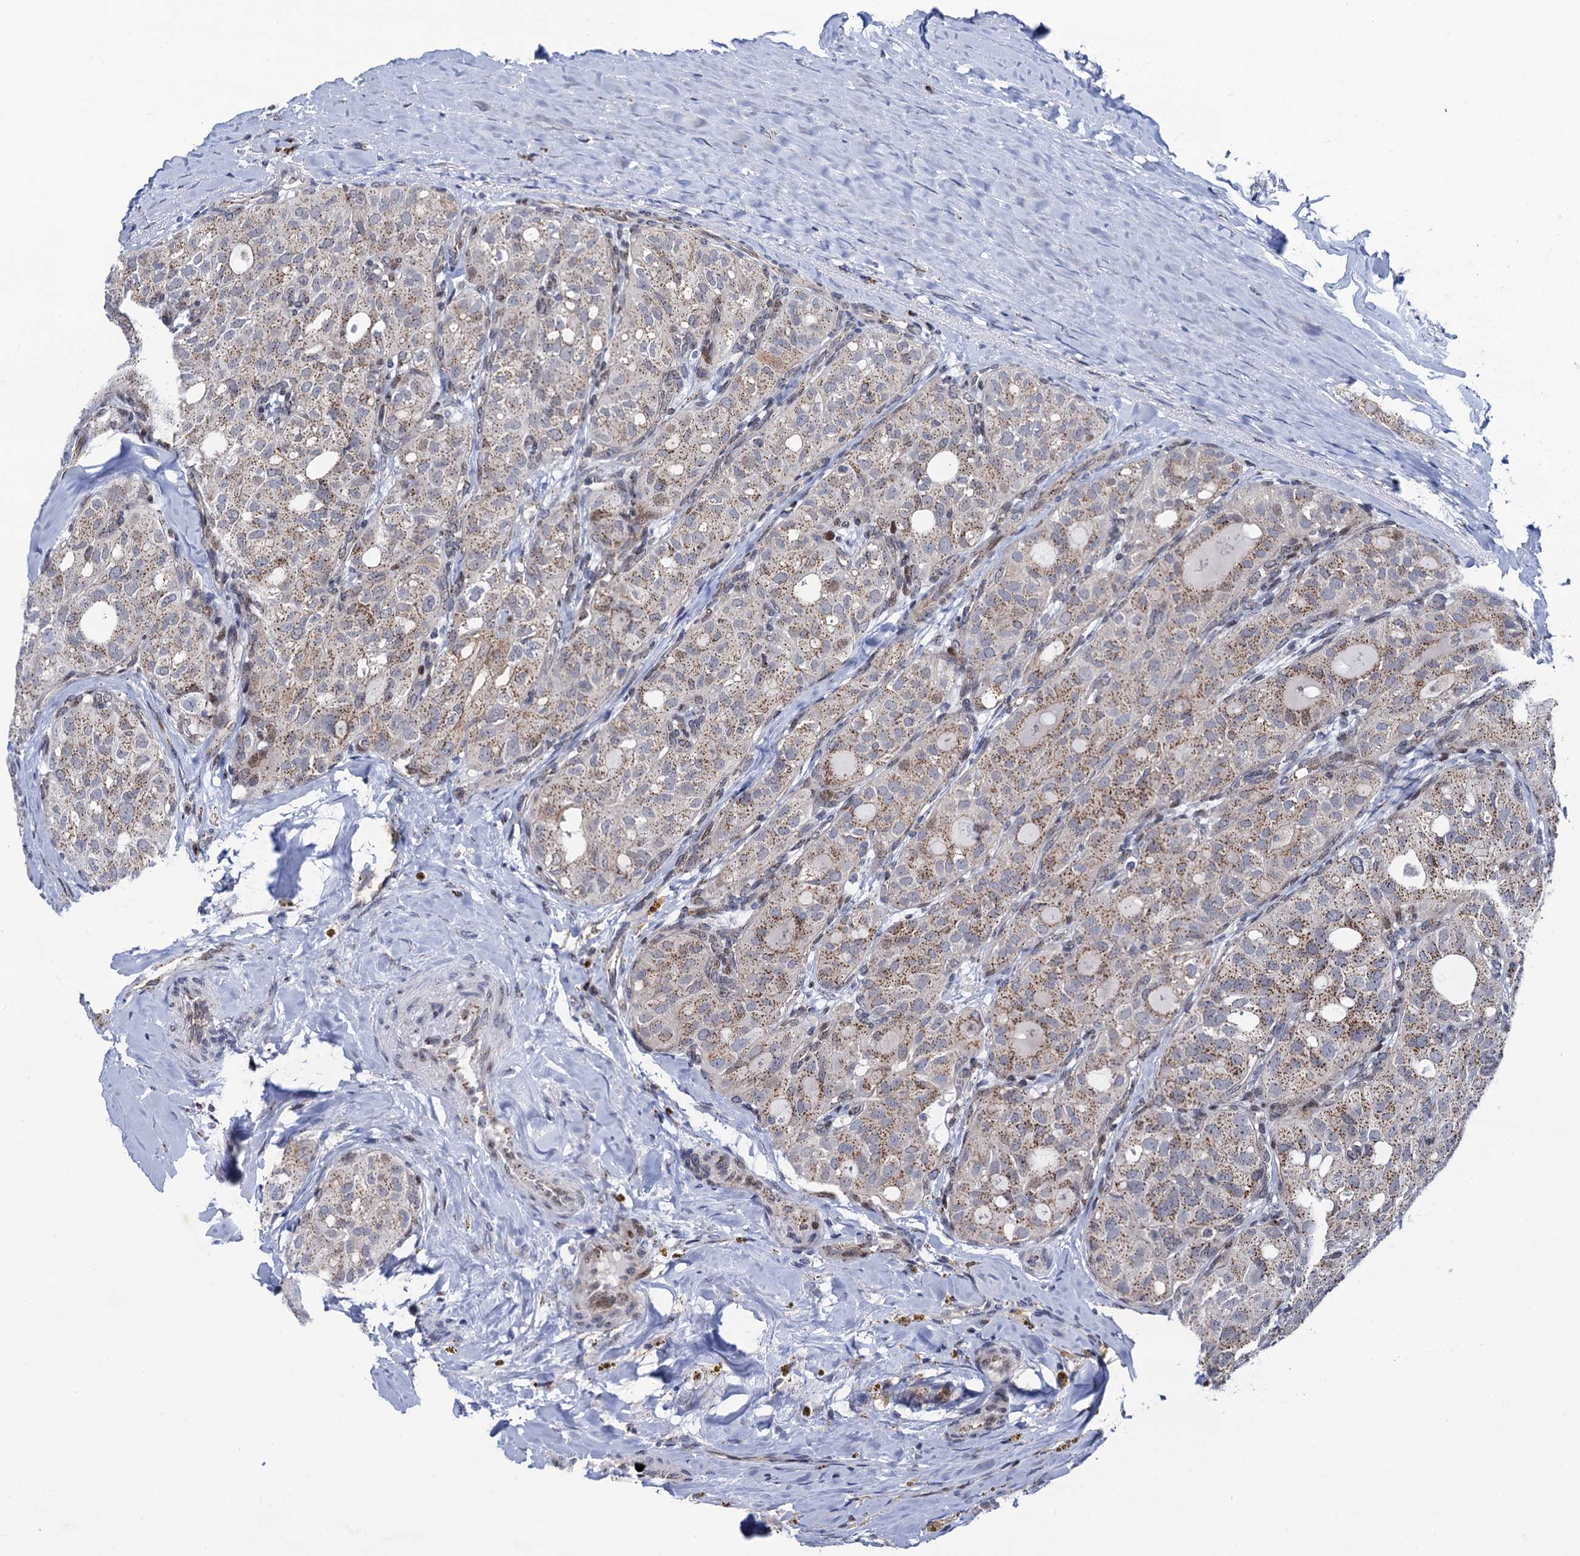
{"staining": {"intensity": "moderate", "quantity": ">75%", "location": "cytoplasmic/membranous"}, "tissue": "thyroid cancer", "cell_type": "Tumor cells", "image_type": "cancer", "snomed": [{"axis": "morphology", "description": "Follicular adenoma carcinoma, NOS"}, {"axis": "topography", "description": "Thyroid gland"}], "caption": "Thyroid cancer tissue demonstrates moderate cytoplasmic/membranous expression in approximately >75% of tumor cells, visualized by immunohistochemistry. The protein is stained brown, and the nuclei are stained in blue (DAB (3,3'-diaminobenzidine) IHC with brightfield microscopy, high magnification).", "gene": "THAP2", "patient": {"sex": "male", "age": 75}}